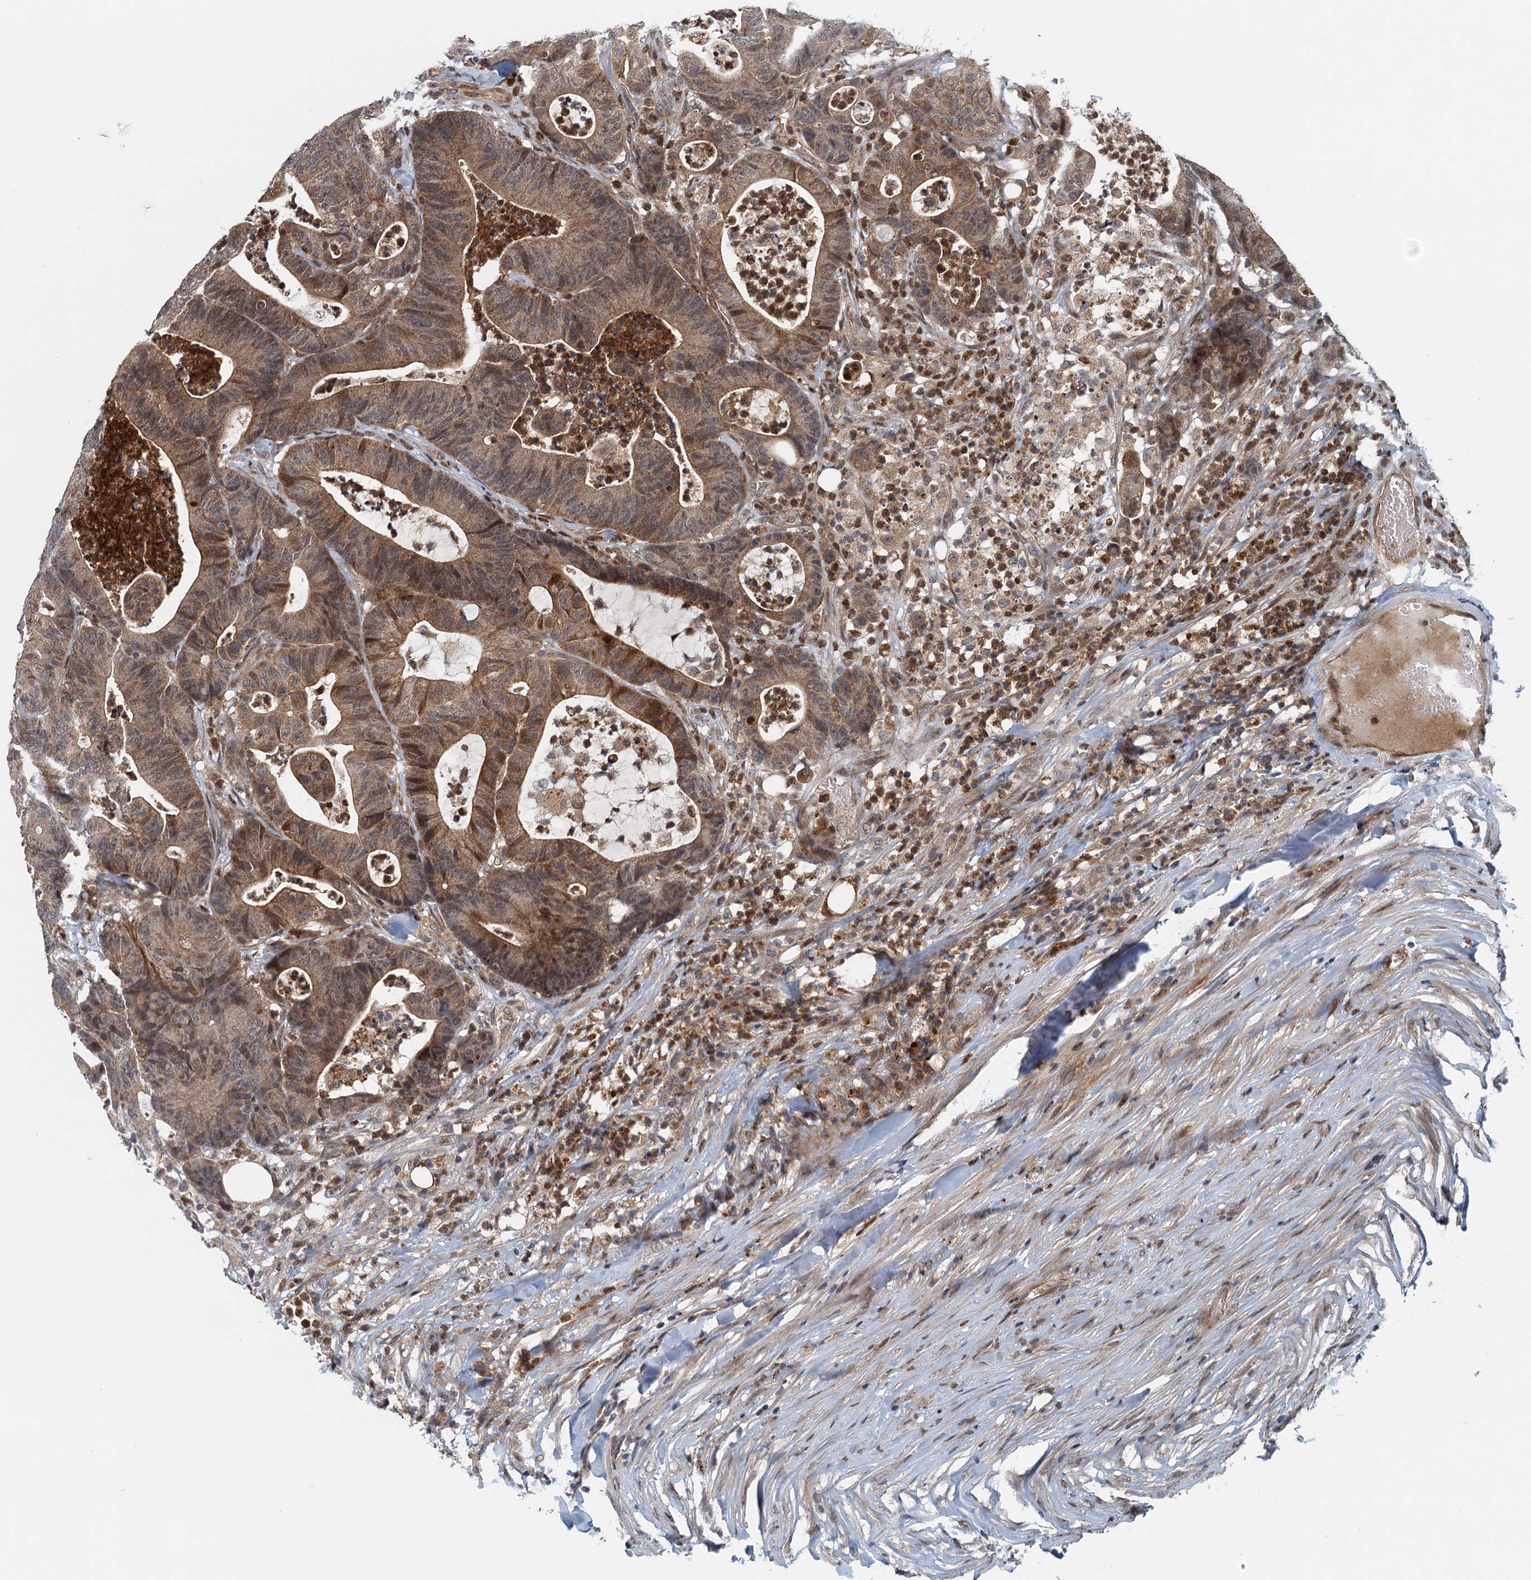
{"staining": {"intensity": "weak", "quantity": ">75%", "location": "cytoplasmic/membranous"}, "tissue": "colorectal cancer", "cell_type": "Tumor cells", "image_type": "cancer", "snomed": [{"axis": "morphology", "description": "Adenocarcinoma, NOS"}, {"axis": "topography", "description": "Colon"}], "caption": "The immunohistochemical stain labels weak cytoplasmic/membranous staining in tumor cells of adenocarcinoma (colorectal) tissue.", "gene": "NLRP10", "patient": {"sex": "female", "age": 84}}